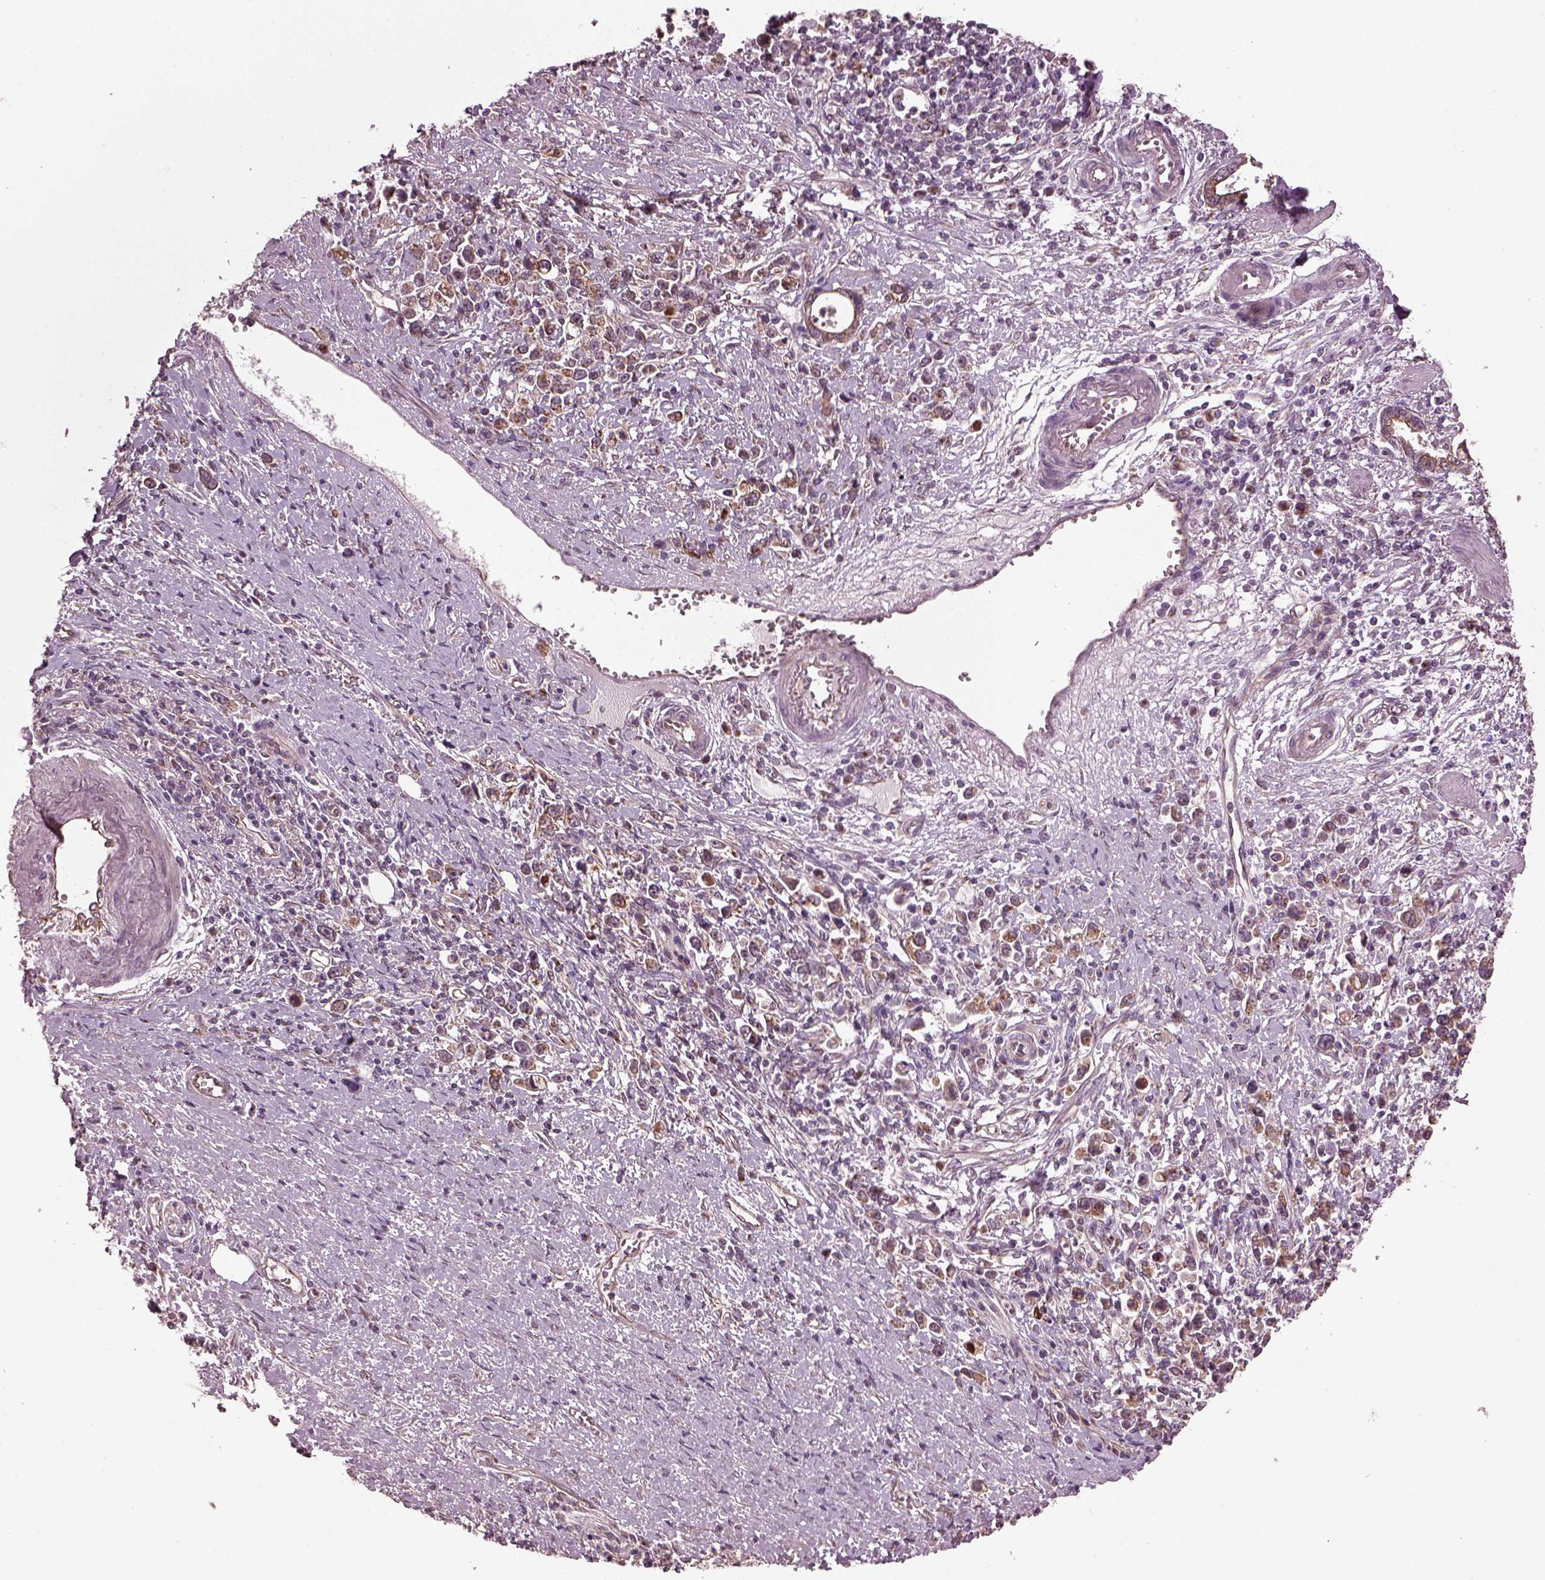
{"staining": {"intensity": "moderate", "quantity": "<25%", "location": "cytoplasmic/membranous"}, "tissue": "stomach cancer", "cell_type": "Tumor cells", "image_type": "cancer", "snomed": [{"axis": "morphology", "description": "Adenocarcinoma, NOS"}, {"axis": "topography", "description": "Stomach"}], "caption": "High-magnification brightfield microscopy of stomach adenocarcinoma stained with DAB (brown) and counterstained with hematoxylin (blue). tumor cells exhibit moderate cytoplasmic/membranous expression is identified in about<25% of cells. (brown staining indicates protein expression, while blue staining denotes nuclei).", "gene": "RUFY3", "patient": {"sex": "male", "age": 63}}